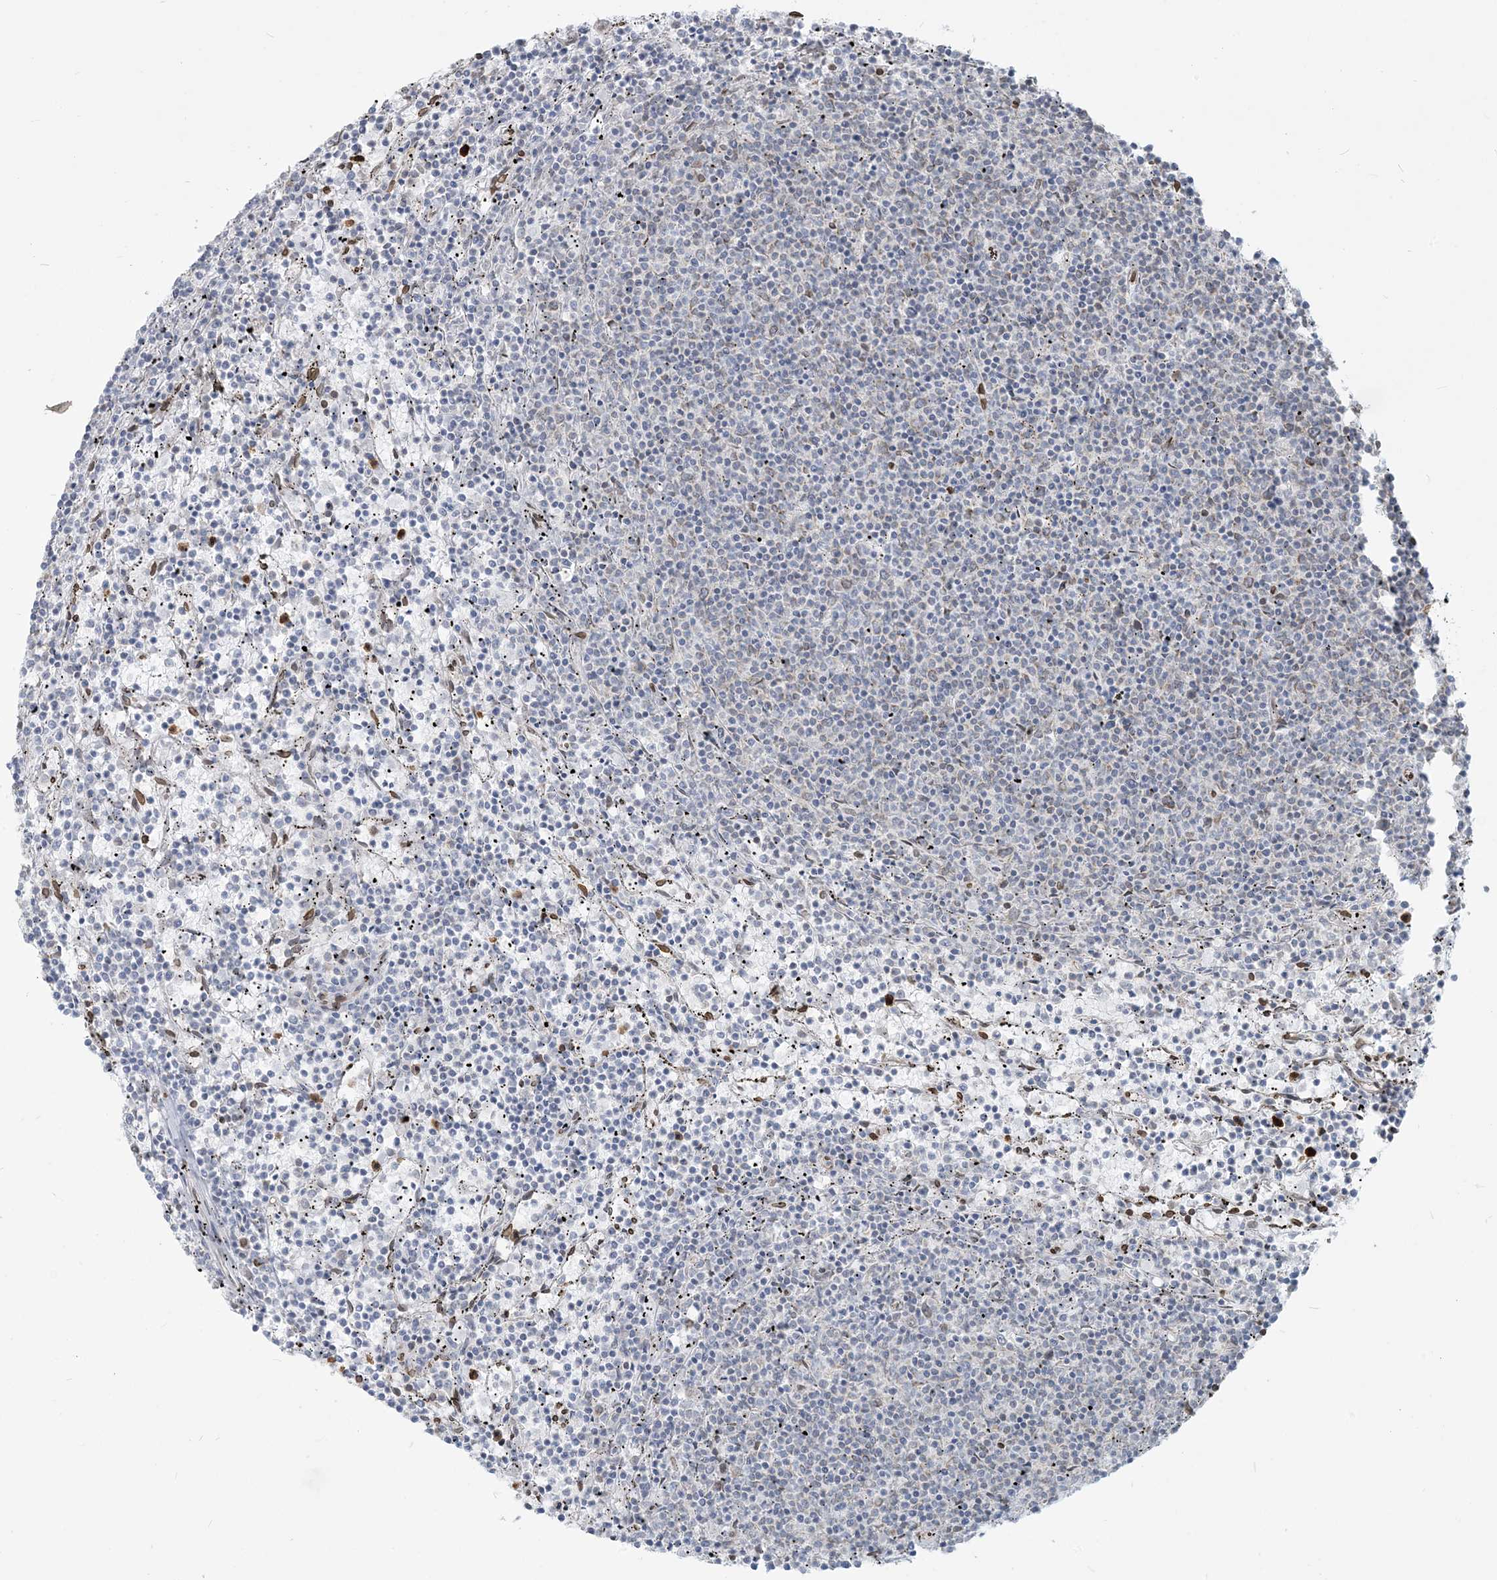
{"staining": {"intensity": "negative", "quantity": "none", "location": "none"}, "tissue": "lymphoma", "cell_type": "Tumor cells", "image_type": "cancer", "snomed": [{"axis": "morphology", "description": "Malignant lymphoma, non-Hodgkin's type, Low grade"}, {"axis": "topography", "description": "Spleen"}], "caption": "Immunohistochemical staining of lymphoma demonstrates no significant expression in tumor cells. The staining is performed using DAB brown chromogen with nuclei counter-stained in using hematoxylin.", "gene": "WWP1", "patient": {"sex": "female", "age": 50}}